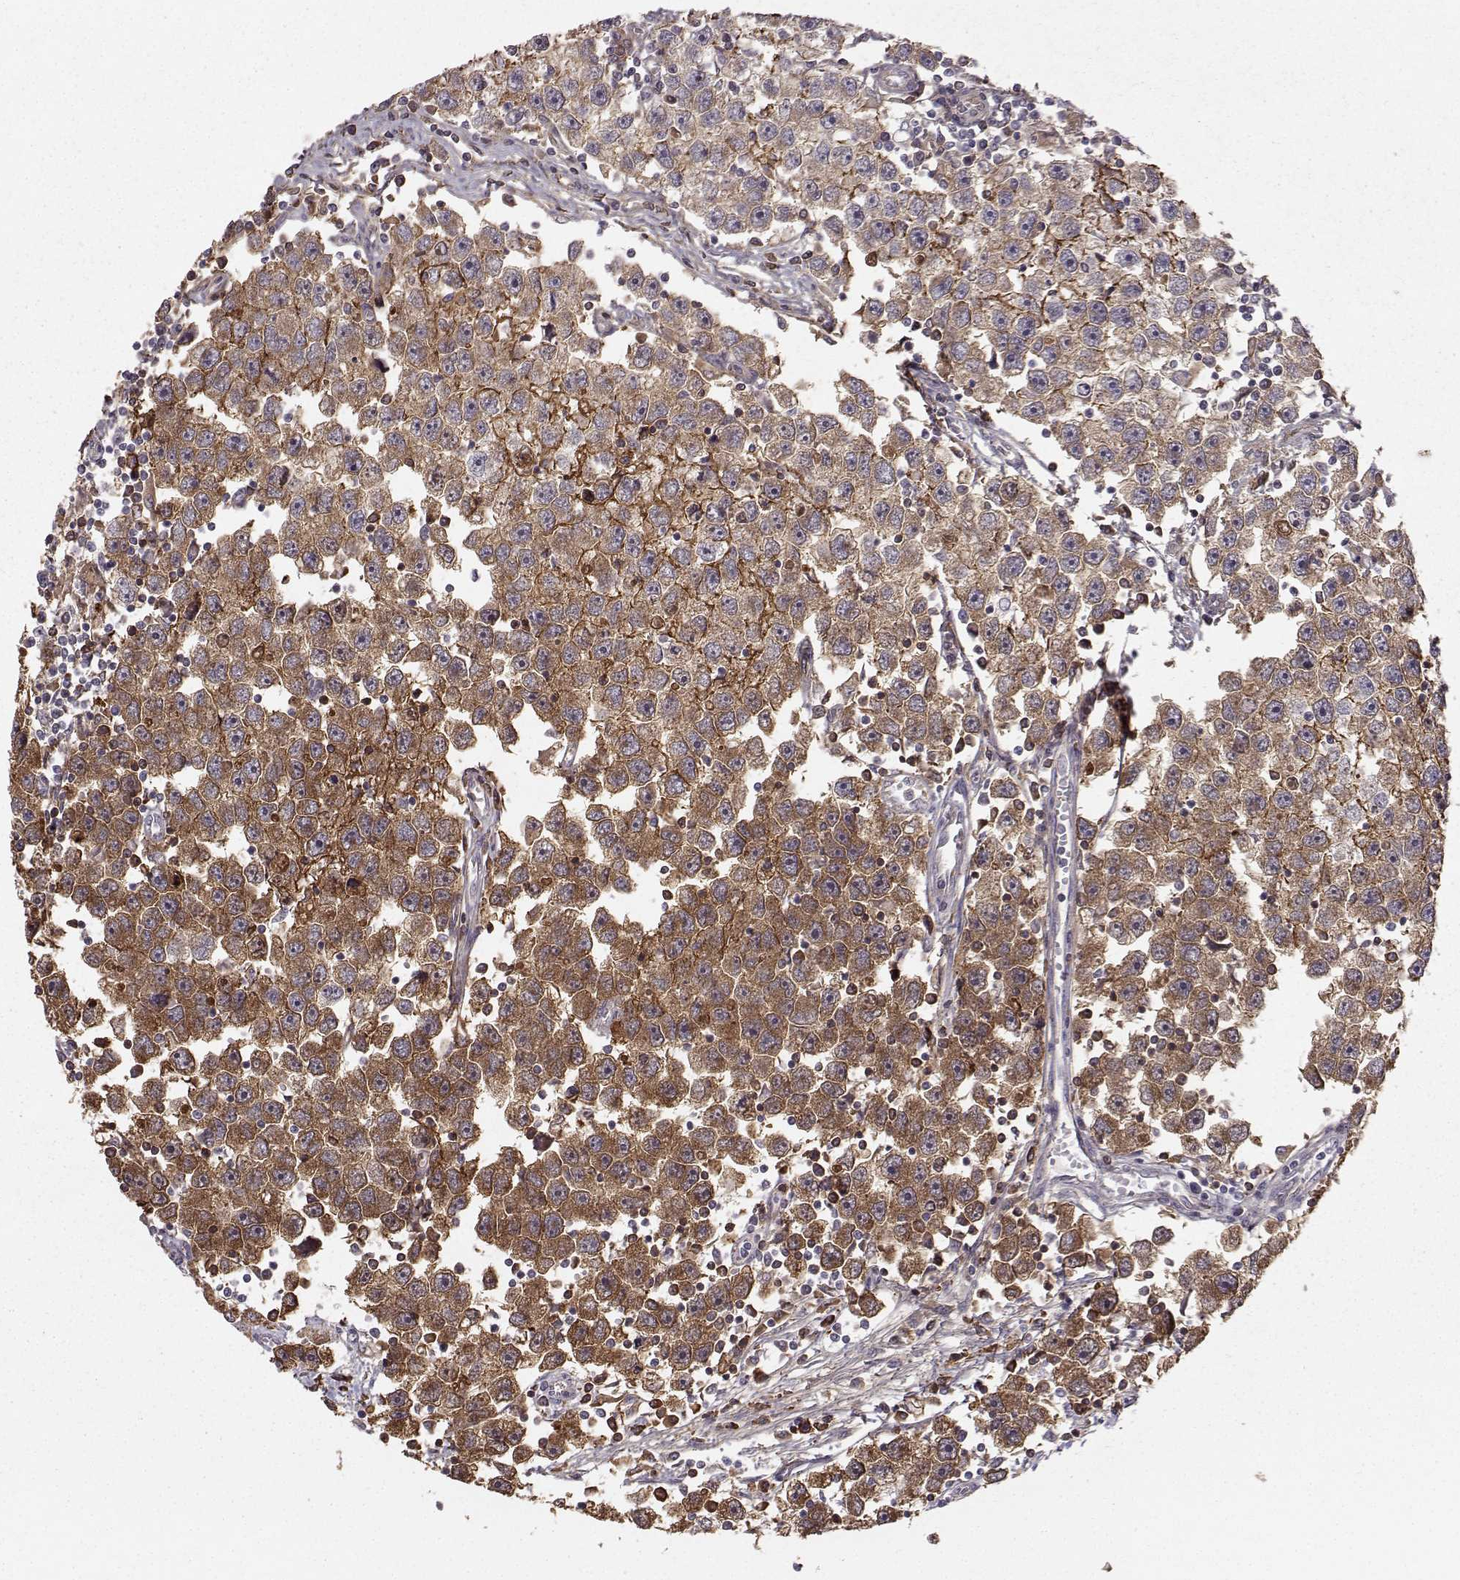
{"staining": {"intensity": "moderate", "quantity": "25%-75%", "location": "cytoplasmic/membranous"}, "tissue": "testis cancer", "cell_type": "Tumor cells", "image_type": "cancer", "snomed": [{"axis": "morphology", "description": "Seminoma, NOS"}, {"axis": "topography", "description": "Testis"}], "caption": "Testis seminoma was stained to show a protein in brown. There is medium levels of moderate cytoplasmic/membranous staining in approximately 25%-75% of tumor cells.", "gene": "WNT6", "patient": {"sex": "male", "age": 30}}